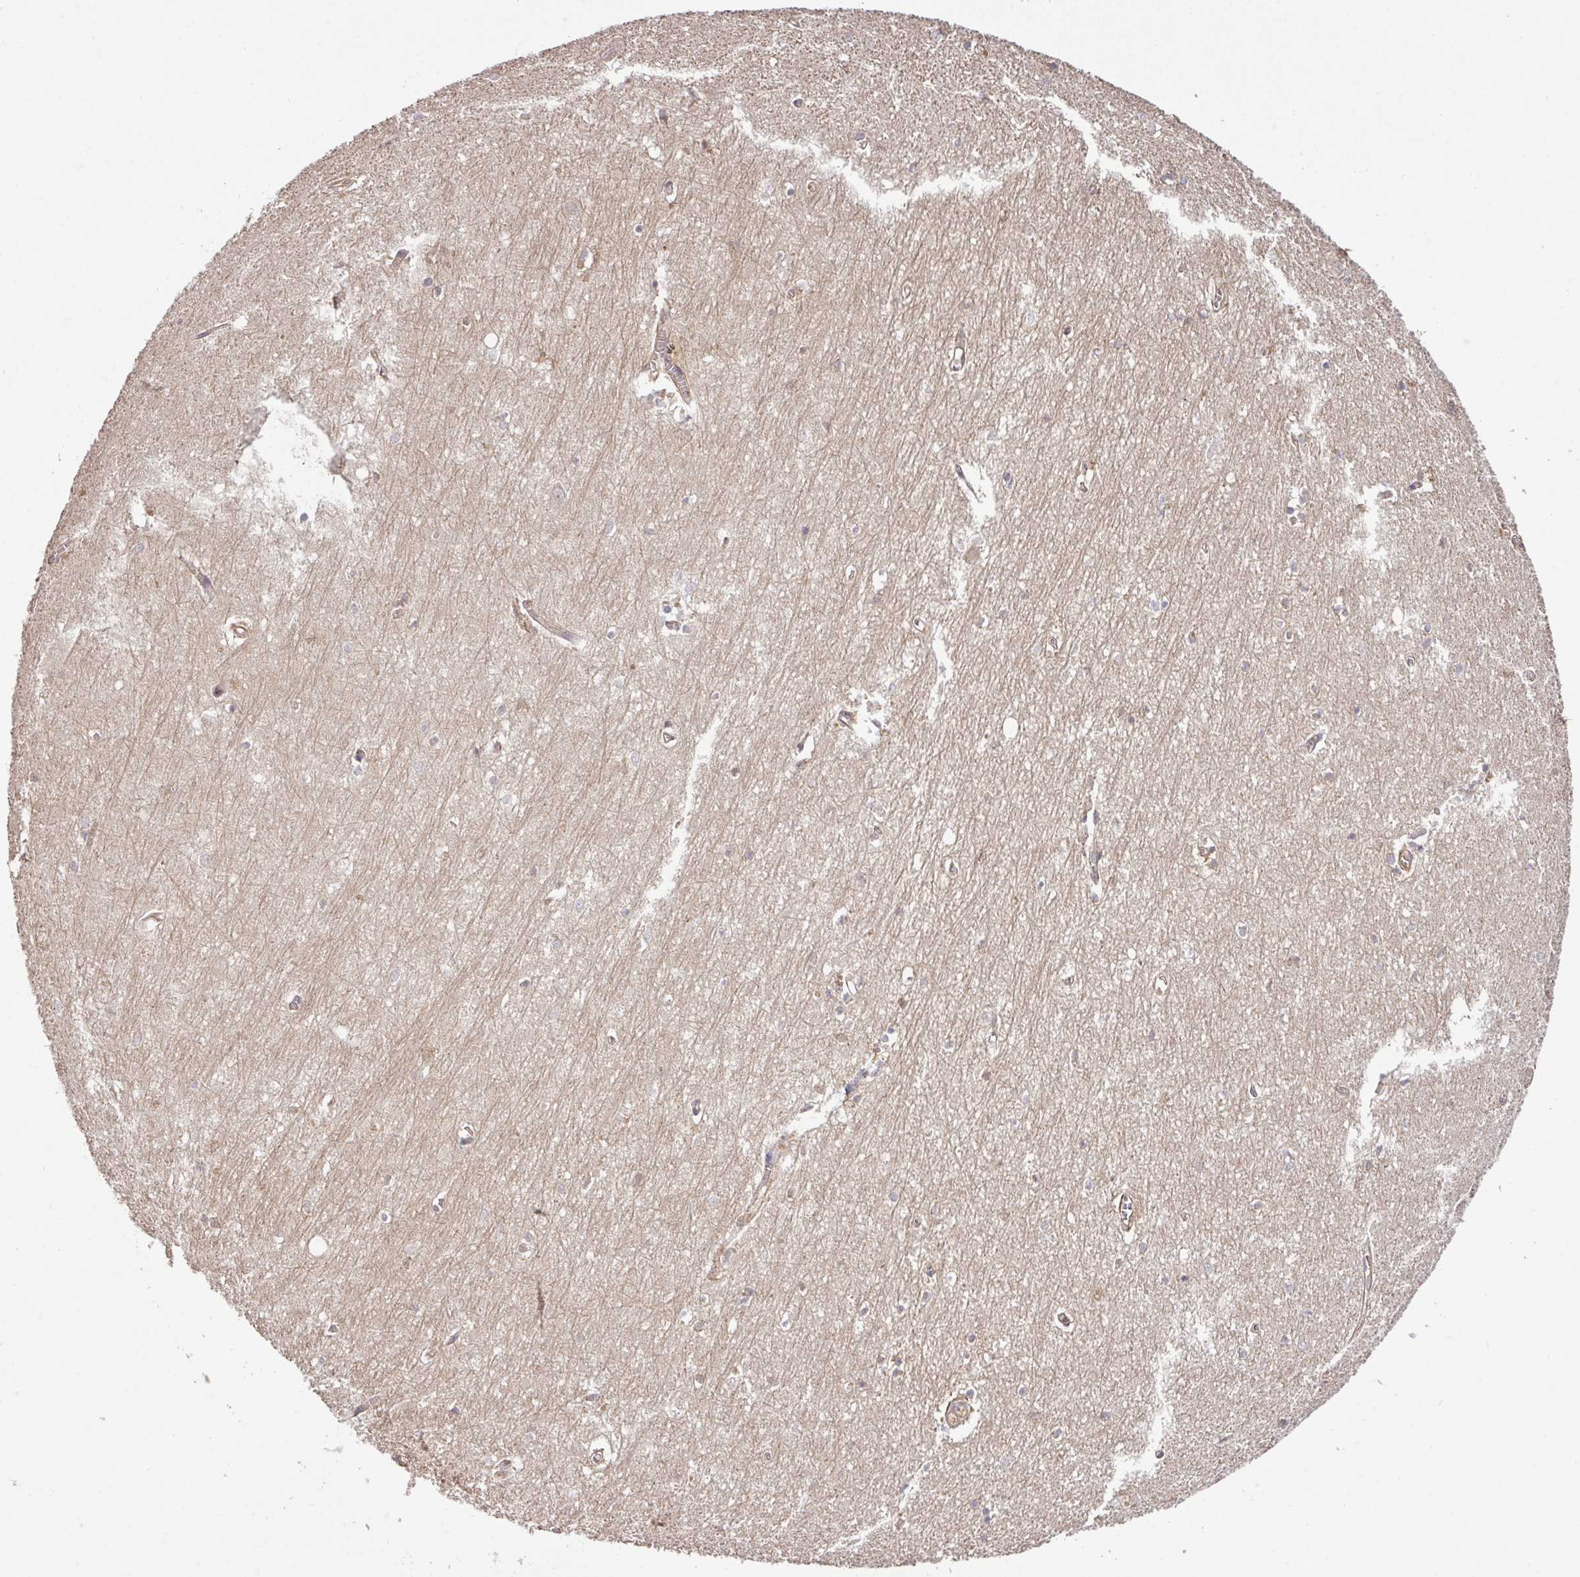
{"staining": {"intensity": "negative", "quantity": "none", "location": "none"}, "tissue": "hippocampus", "cell_type": "Glial cells", "image_type": "normal", "snomed": [{"axis": "morphology", "description": "Normal tissue, NOS"}, {"axis": "topography", "description": "Hippocampus"}], "caption": "Histopathology image shows no significant protein positivity in glial cells of benign hippocampus. The staining was performed using DAB to visualize the protein expression in brown, while the nuclei were stained in blue with hematoxylin (Magnification: 20x).", "gene": "GSPT1", "patient": {"sex": "female", "age": 64}}